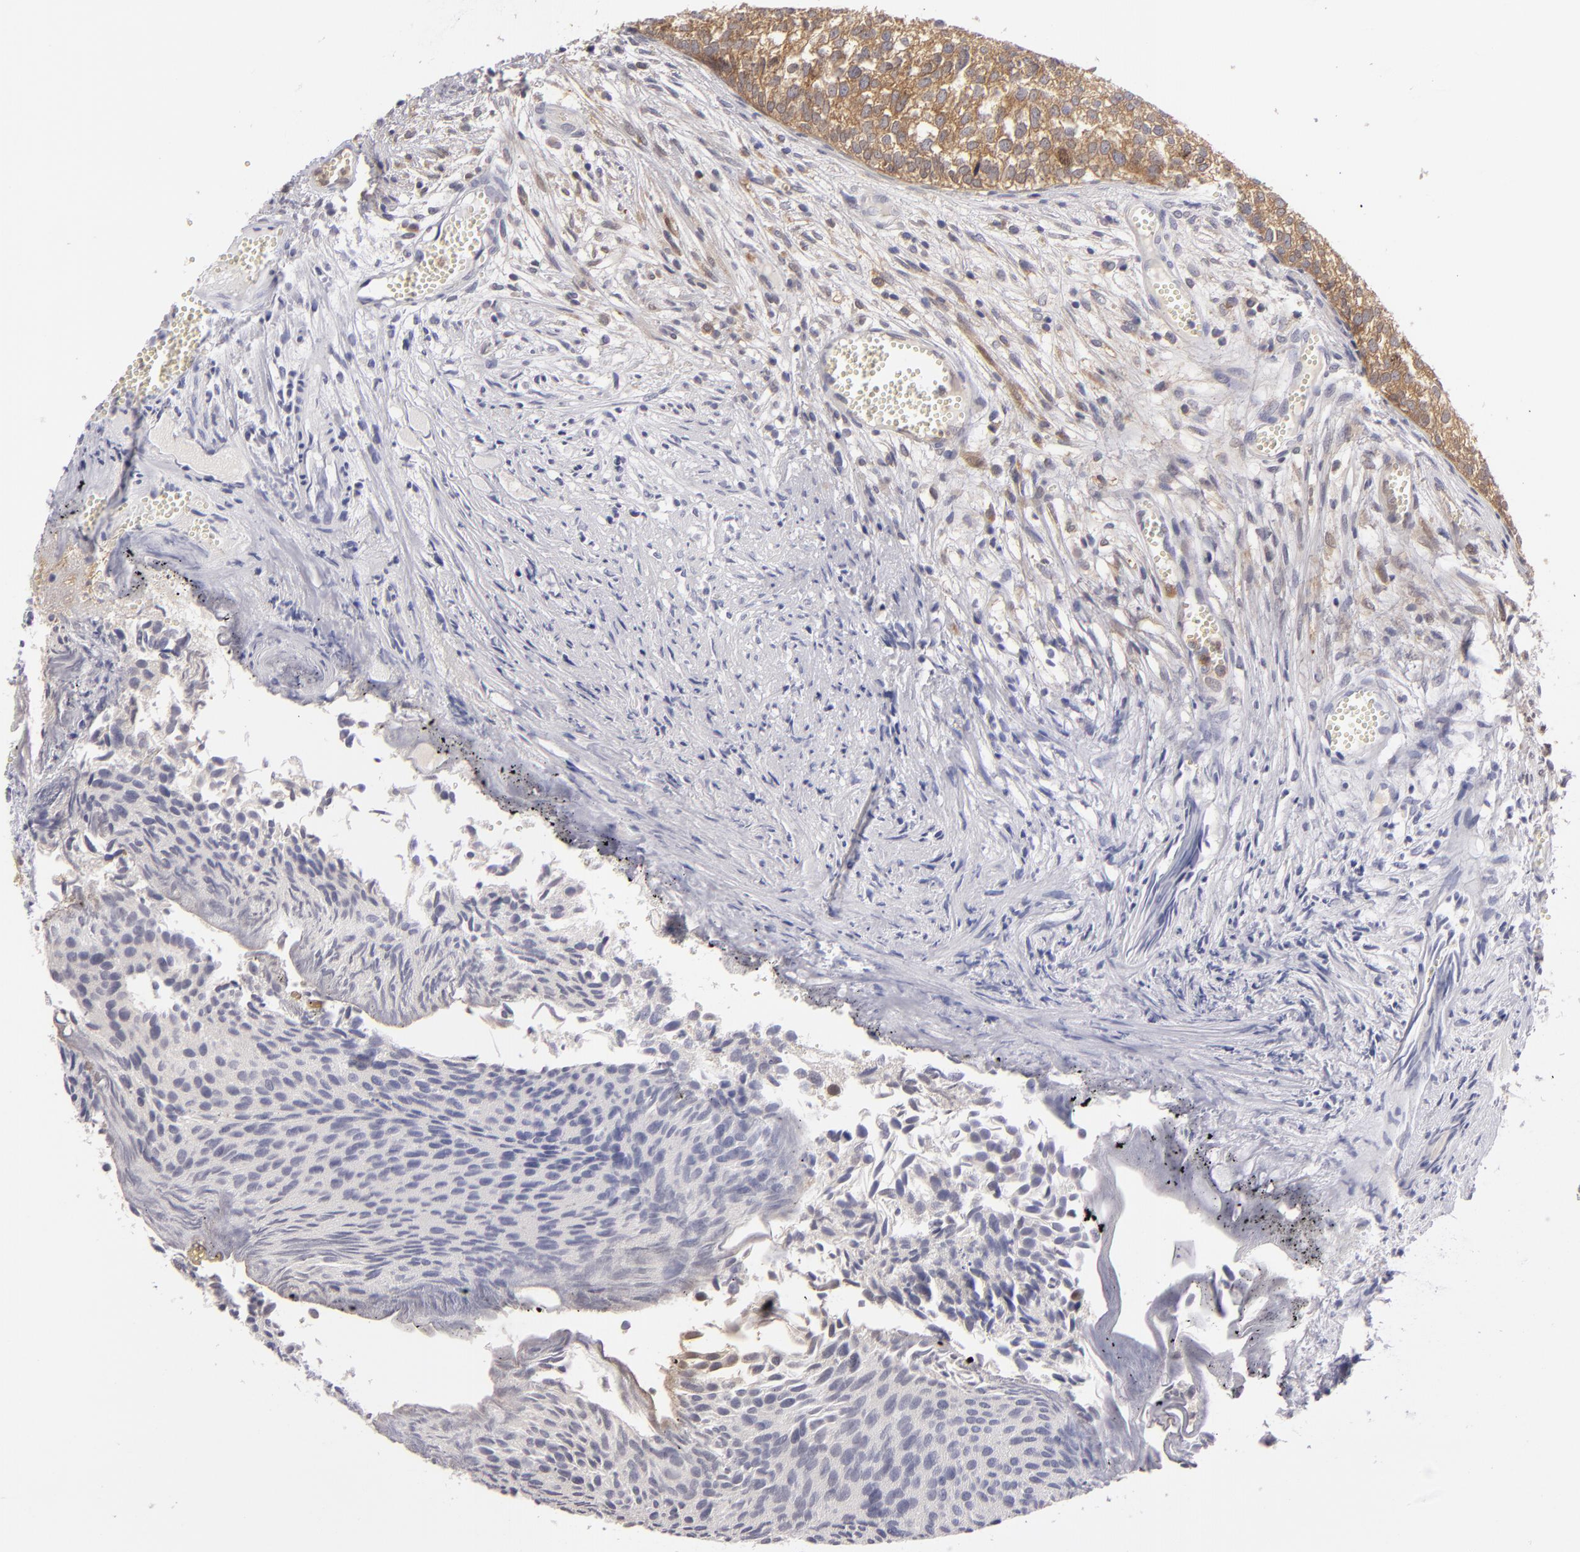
{"staining": {"intensity": "moderate", "quantity": "25%-75%", "location": "cytoplasmic/membranous"}, "tissue": "urothelial cancer", "cell_type": "Tumor cells", "image_type": "cancer", "snomed": [{"axis": "morphology", "description": "Urothelial carcinoma, Low grade"}, {"axis": "topography", "description": "Urinary bladder"}], "caption": "Immunohistochemical staining of low-grade urothelial carcinoma demonstrates moderate cytoplasmic/membranous protein expression in about 25%-75% of tumor cells.", "gene": "MMP10", "patient": {"sex": "male", "age": 84}}